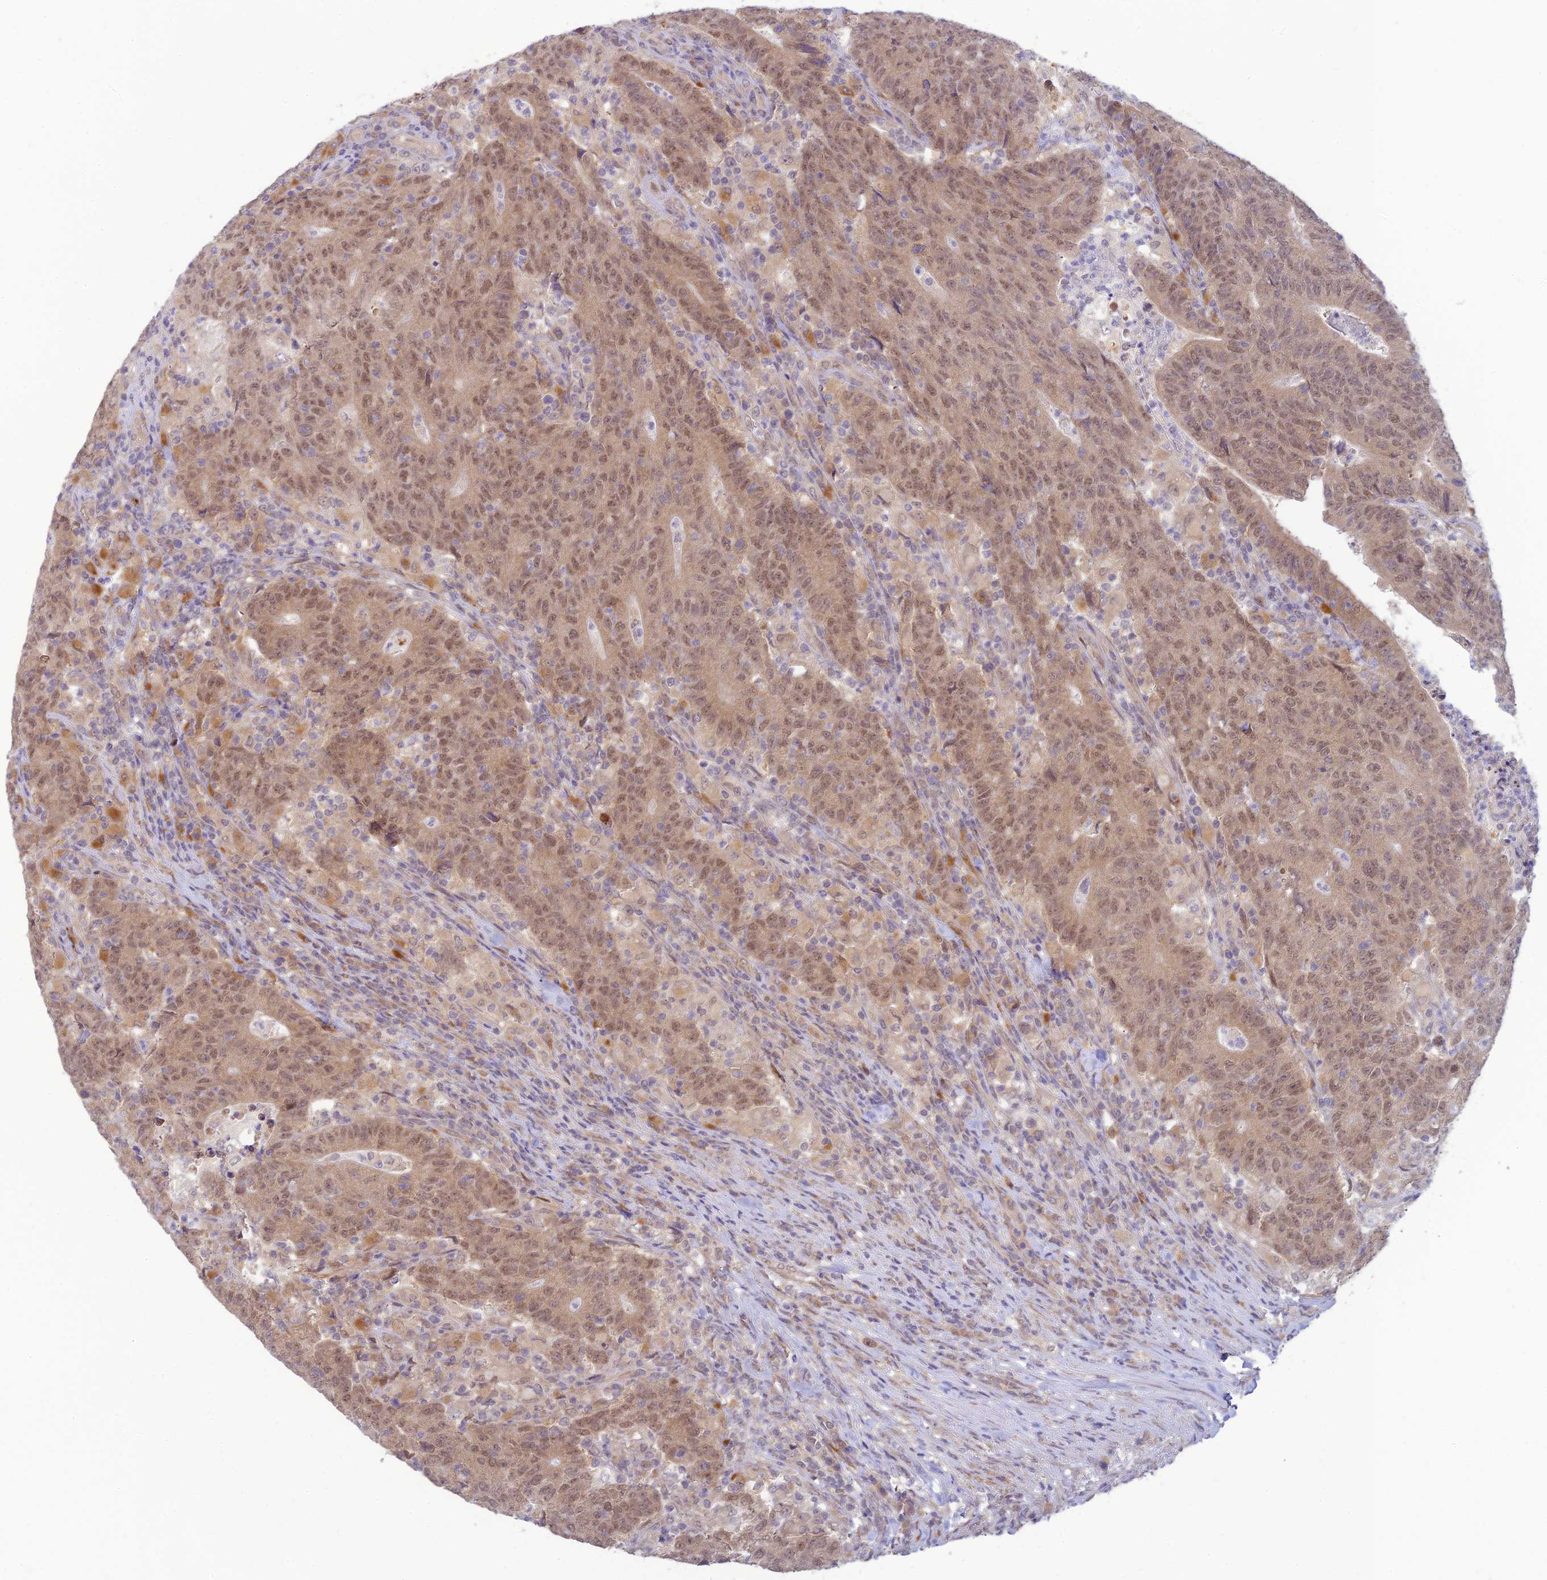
{"staining": {"intensity": "moderate", "quantity": ">75%", "location": "nuclear"}, "tissue": "colorectal cancer", "cell_type": "Tumor cells", "image_type": "cancer", "snomed": [{"axis": "morphology", "description": "Adenocarcinoma, NOS"}, {"axis": "topography", "description": "Colon"}], "caption": "Immunohistochemical staining of human colorectal adenocarcinoma exhibits medium levels of moderate nuclear protein expression in approximately >75% of tumor cells.", "gene": "SKIC8", "patient": {"sex": "female", "age": 75}}